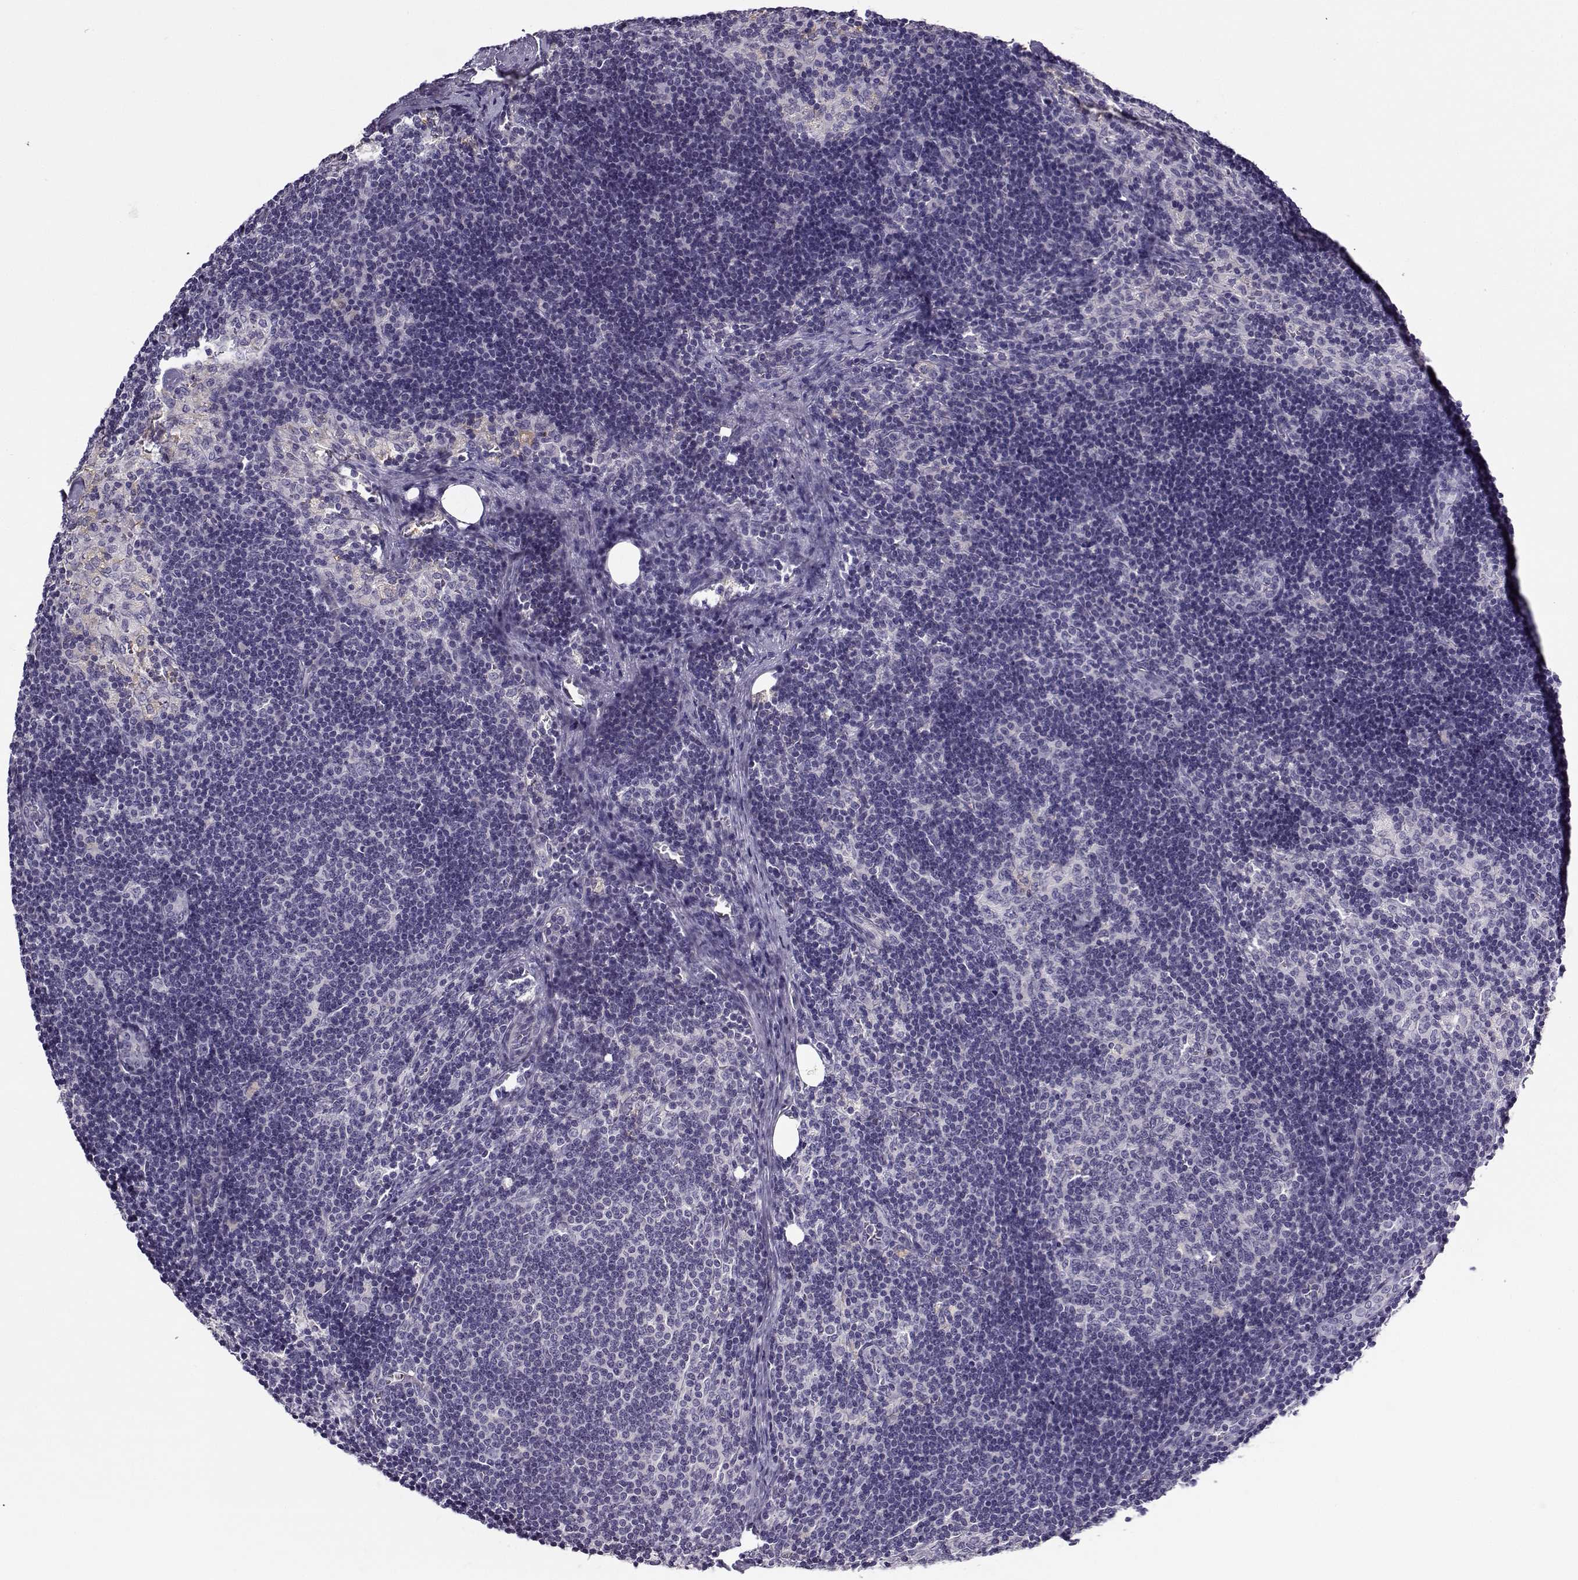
{"staining": {"intensity": "negative", "quantity": "none", "location": "none"}, "tissue": "lymph node", "cell_type": "Germinal center cells", "image_type": "normal", "snomed": [{"axis": "morphology", "description": "Normal tissue, NOS"}, {"axis": "topography", "description": "Lymph node"}], "caption": "Germinal center cells show no significant protein staining in normal lymph node.", "gene": "UCP3", "patient": {"sex": "female", "age": 52}}